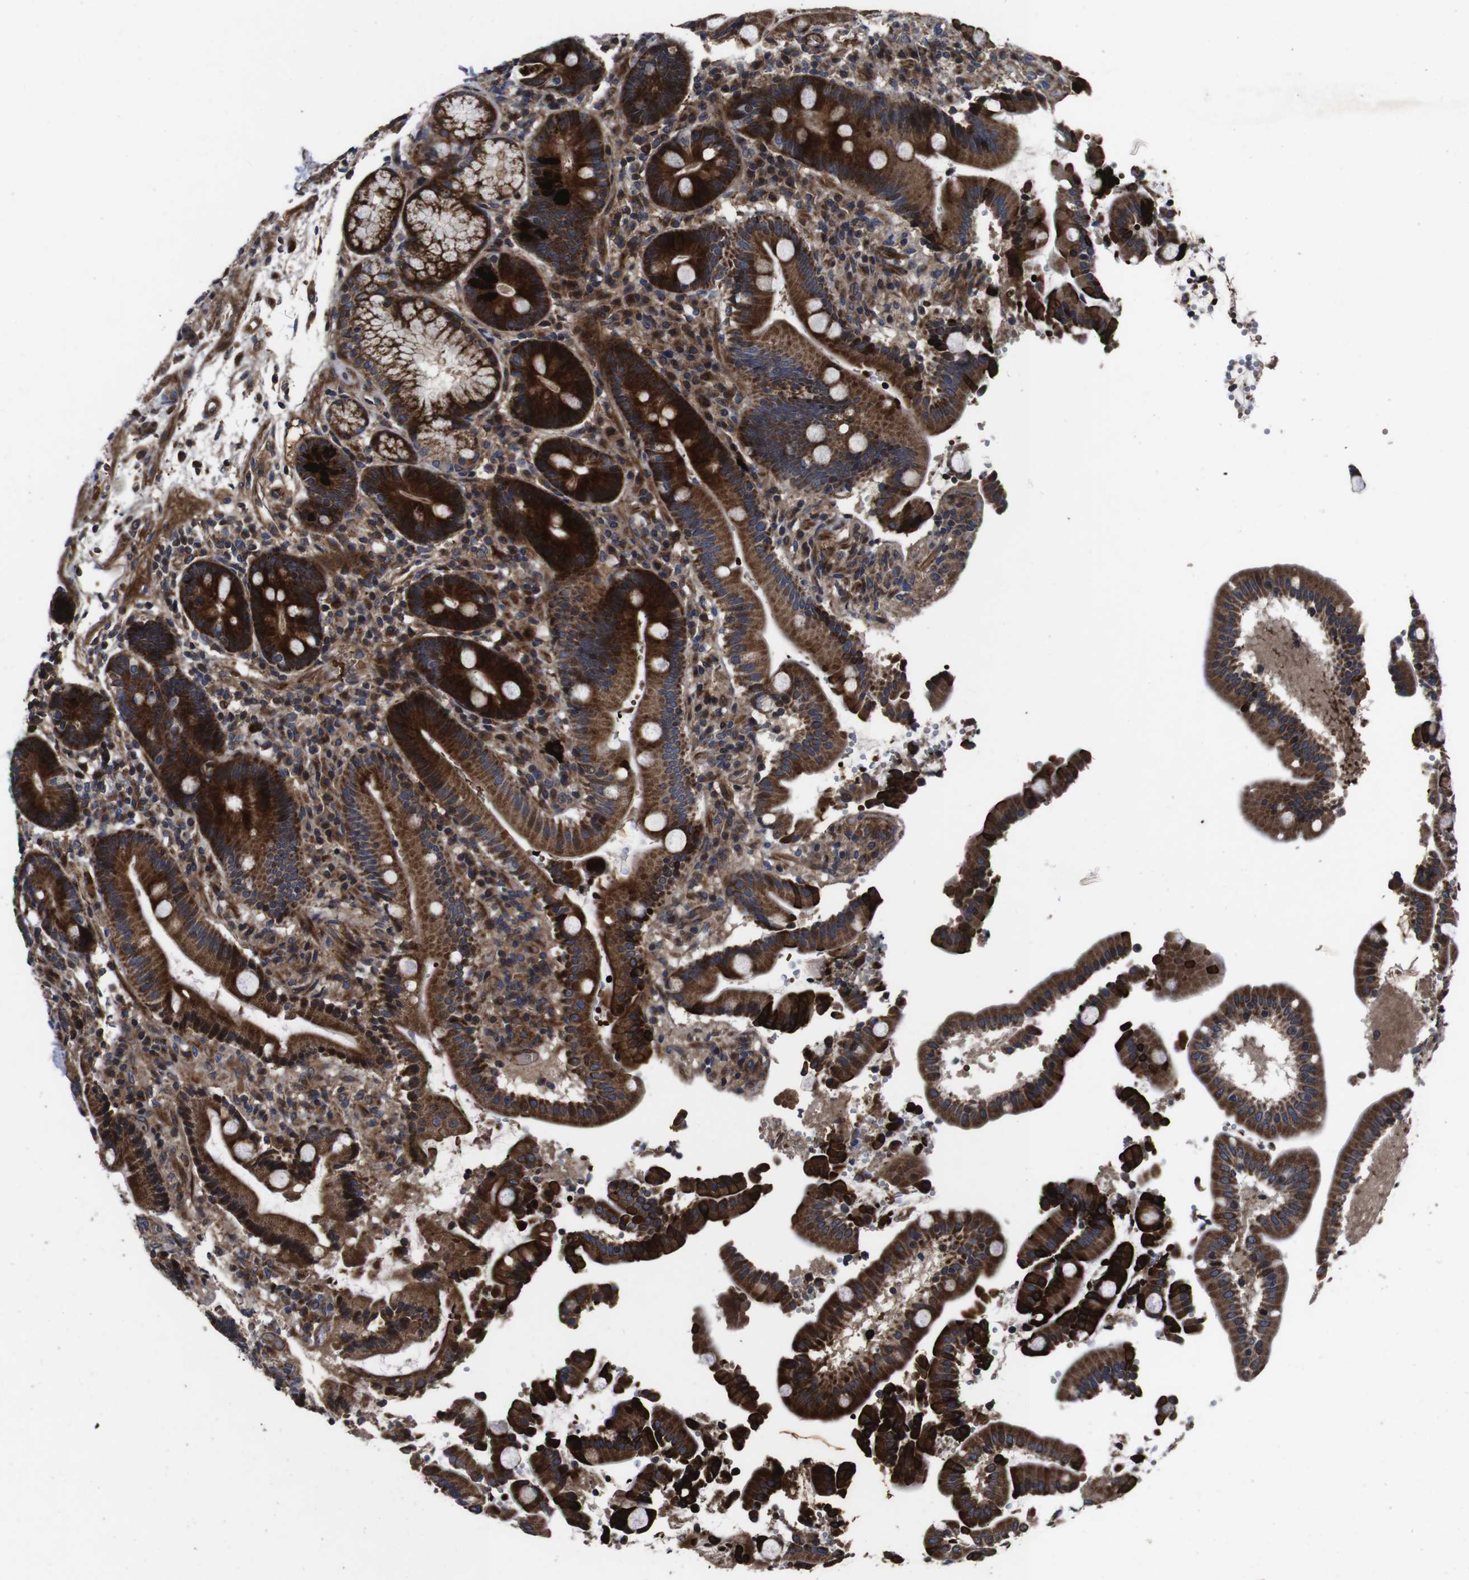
{"staining": {"intensity": "strong", "quantity": ">75%", "location": "cytoplasmic/membranous,nuclear"}, "tissue": "duodenum", "cell_type": "Glandular cells", "image_type": "normal", "snomed": [{"axis": "morphology", "description": "Normal tissue, NOS"}, {"axis": "topography", "description": "Small intestine, NOS"}], "caption": "Immunohistochemistry (DAB) staining of benign human duodenum displays strong cytoplasmic/membranous,nuclear protein positivity in about >75% of glandular cells.", "gene": "SMYD3", "patient": {"sex": "female", "age": 71}}